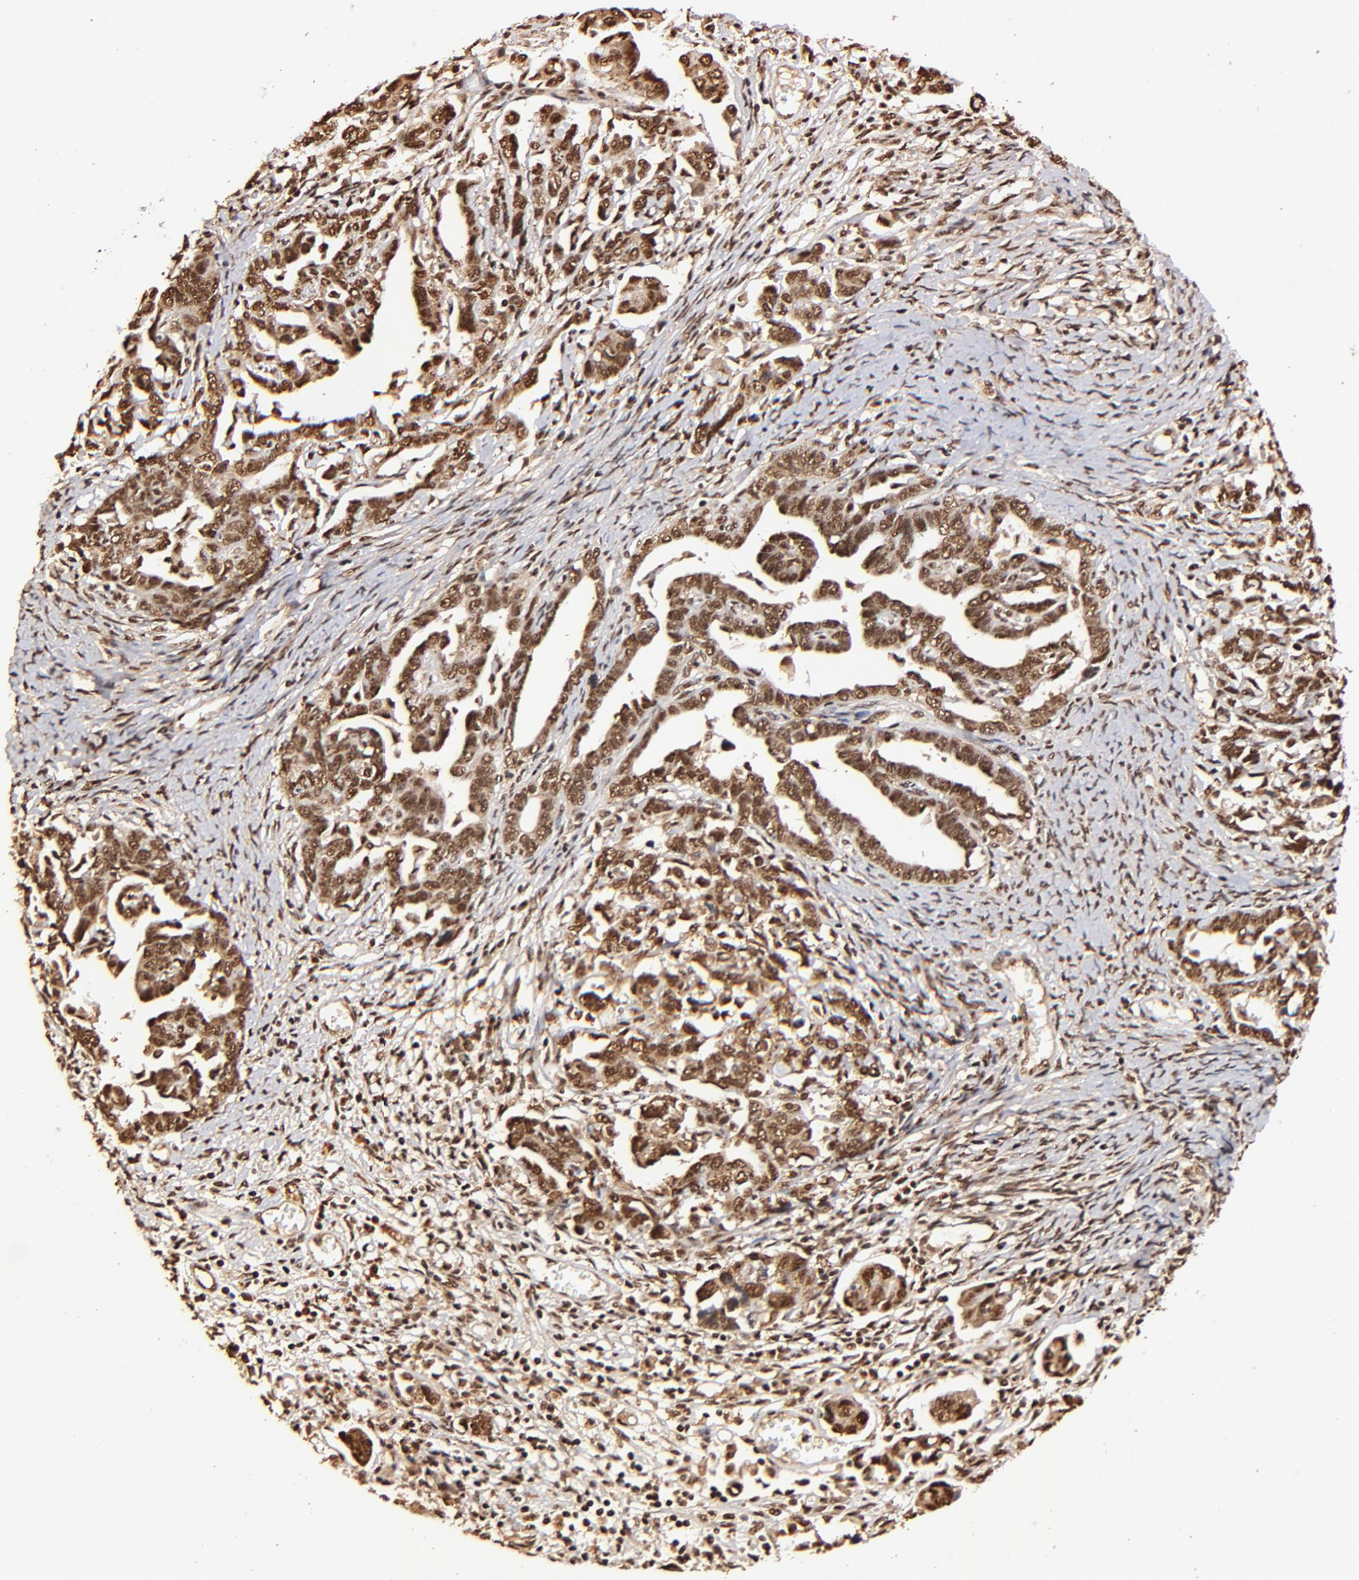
{"staining": {"intensity": "strong", "quantity": ">75%", "location": "cytoplasmic/membranous,nuclear"}, "tissue": "ovarian cancer", "cell_type": "Tumor cells", "image_type": "cancer", "snomed": [{"axis": "morphology", "description": "Cystadenocarcinoma, serous, NOS"}, {"axis": "topography", "description": "Ovary"}], "caption": "Ovarian serous cystadenocarcinoma stained with a brown dye exhibits strong cytoplasmic/membranous and nuclear positive expression in about >75% of tumor cells.", "gene": "MED12", "patient": {"sex": "female", "age": 69}}